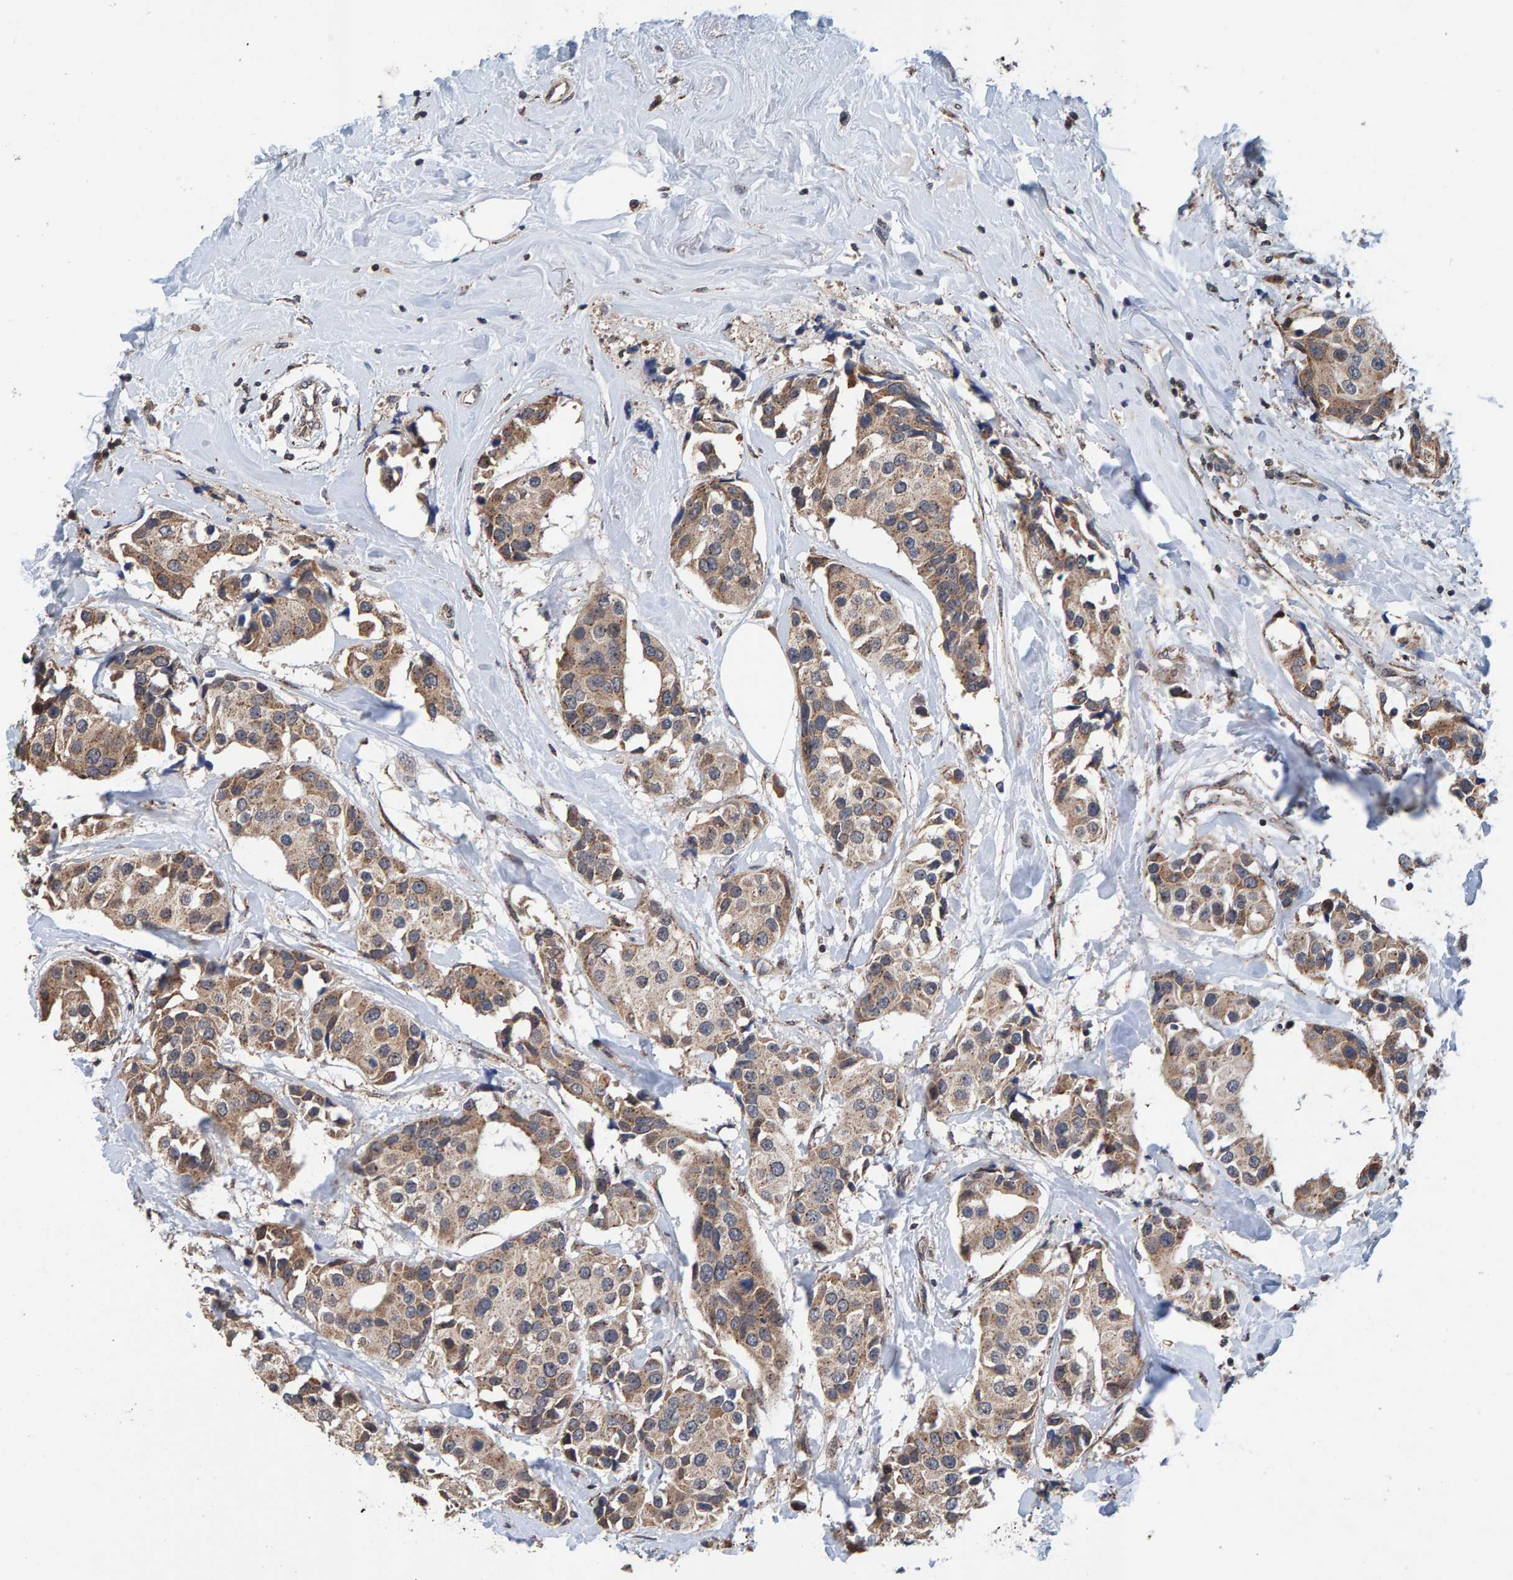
{"staining": {"intensity": "moderate", "quantity": ">75%", "location": "cytoplasmic/membranous"}, "tissue": "breast cancer", "cell_type": "Tumor cells", "image_type": "cancer", "snomed": [{"axis": "morphology", "description": "Normal tissue, NOS"}, {"axis": "morphology", "description": "Duct carcinoma"}, {"axis": "topography", "description": "Breast"}], "caption": "Breast cancer stained with a brown dye displays moderate cytoplasmic/membranous positive staining in approximately >75% of tumor cells.", "gene": "CCDC25", "patient": {"sex": "female", "age": 39}}